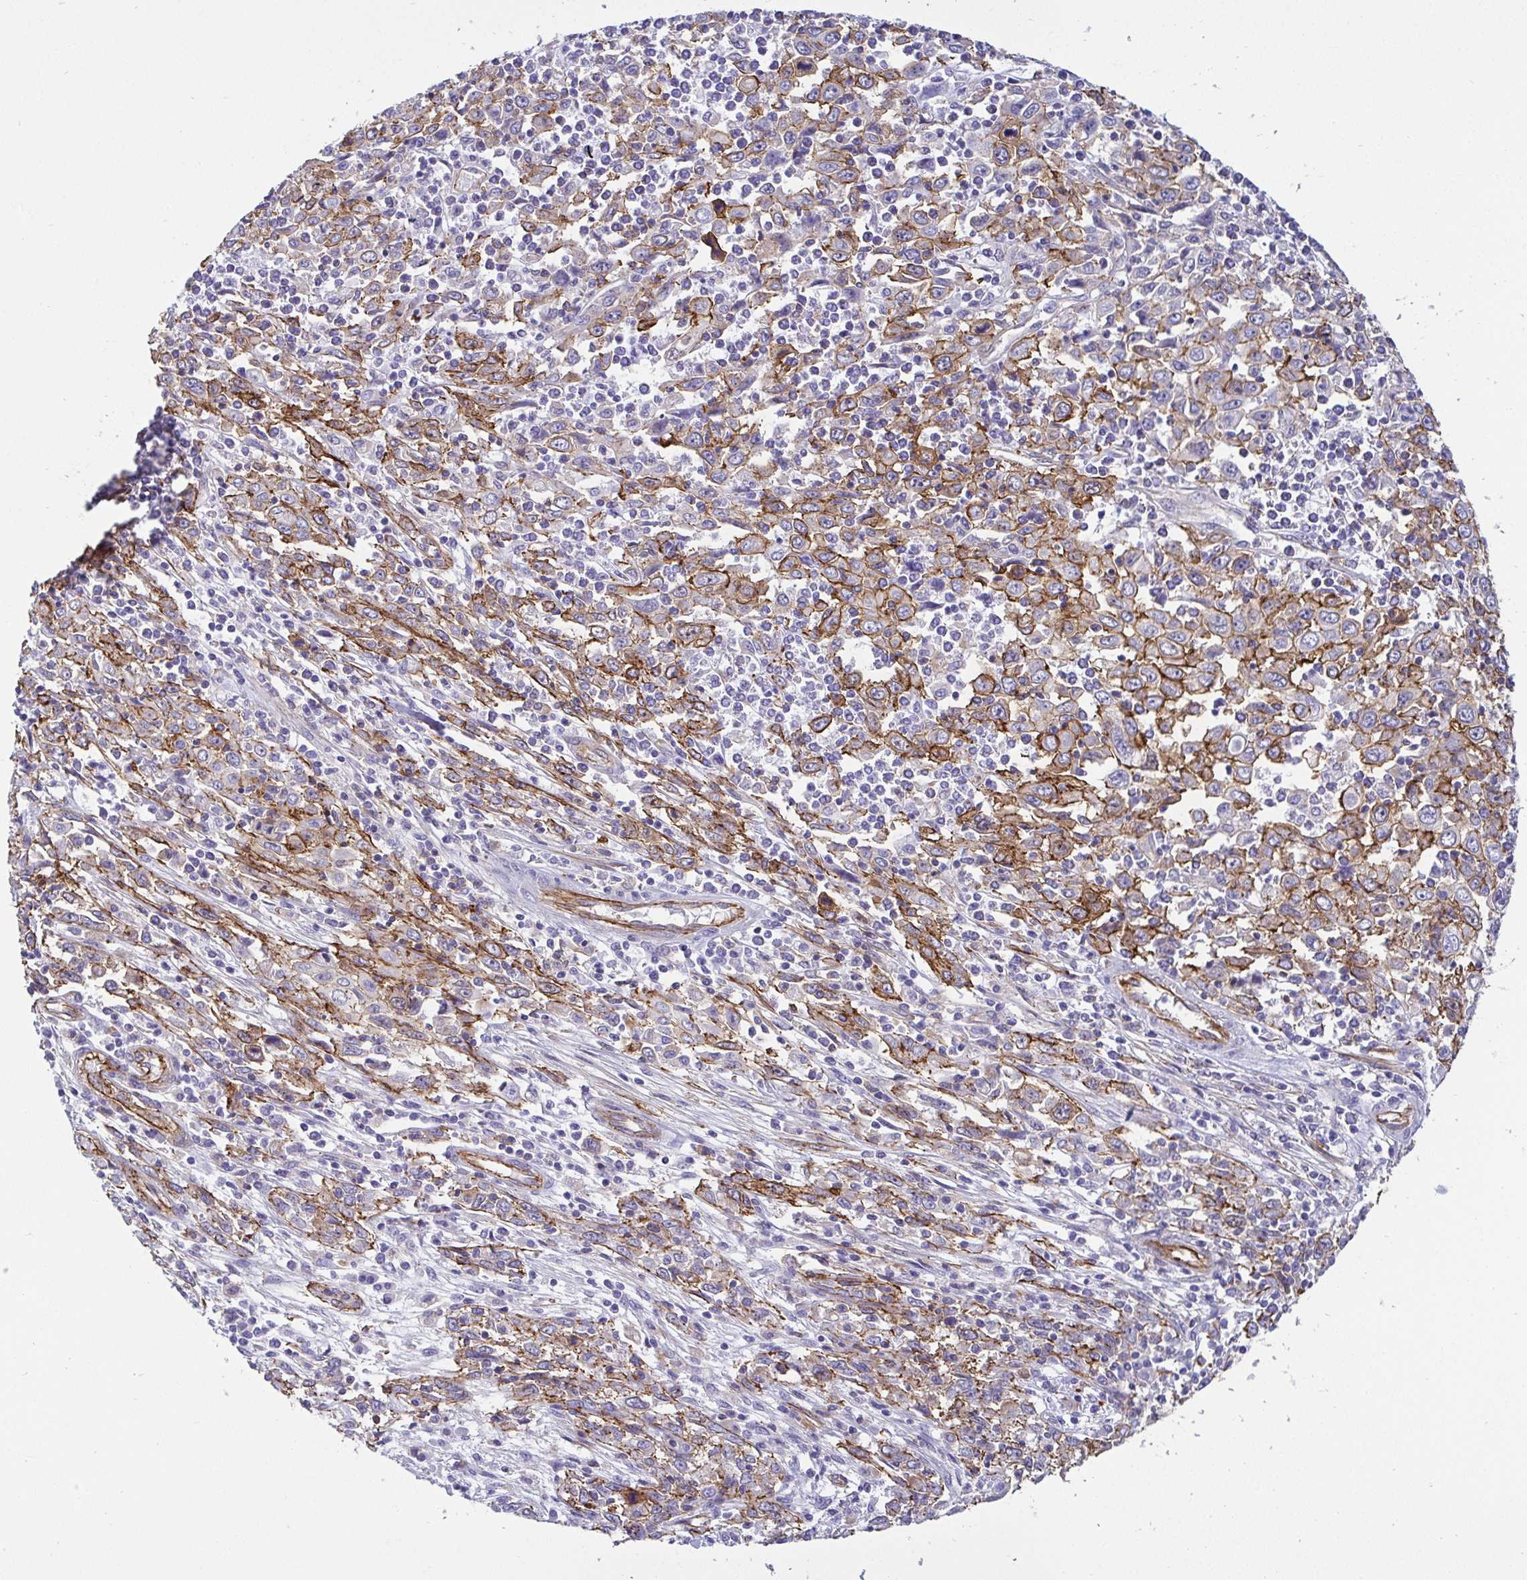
{"staining": {"intensity": "moderate", "quantity": ">75%", "location": "cytoplasmic/membranous"}, "tissue": "cervical cancer", "cell_type": "Tumor cells", "image_type": "cancer", "snomed": [{"axis": "morphology", "description": "Adenocarcinoma, NOS"}, {"axis": "topography", "description": "Cervix"}], "caption": "Immunohistochemistry (IHC) (DAB (3,3'-diaminobenzidine)) staining of human cervical cancer (adenocarcinoma) reveals moderate cytoplasmic/membranous protein expression in about >75% of tumor cells. The protein of interest is shown in brown color, while the nuclei are stained blue.", "gene": "LIMA1", "patient": {"sex": "female", "age": 40}}